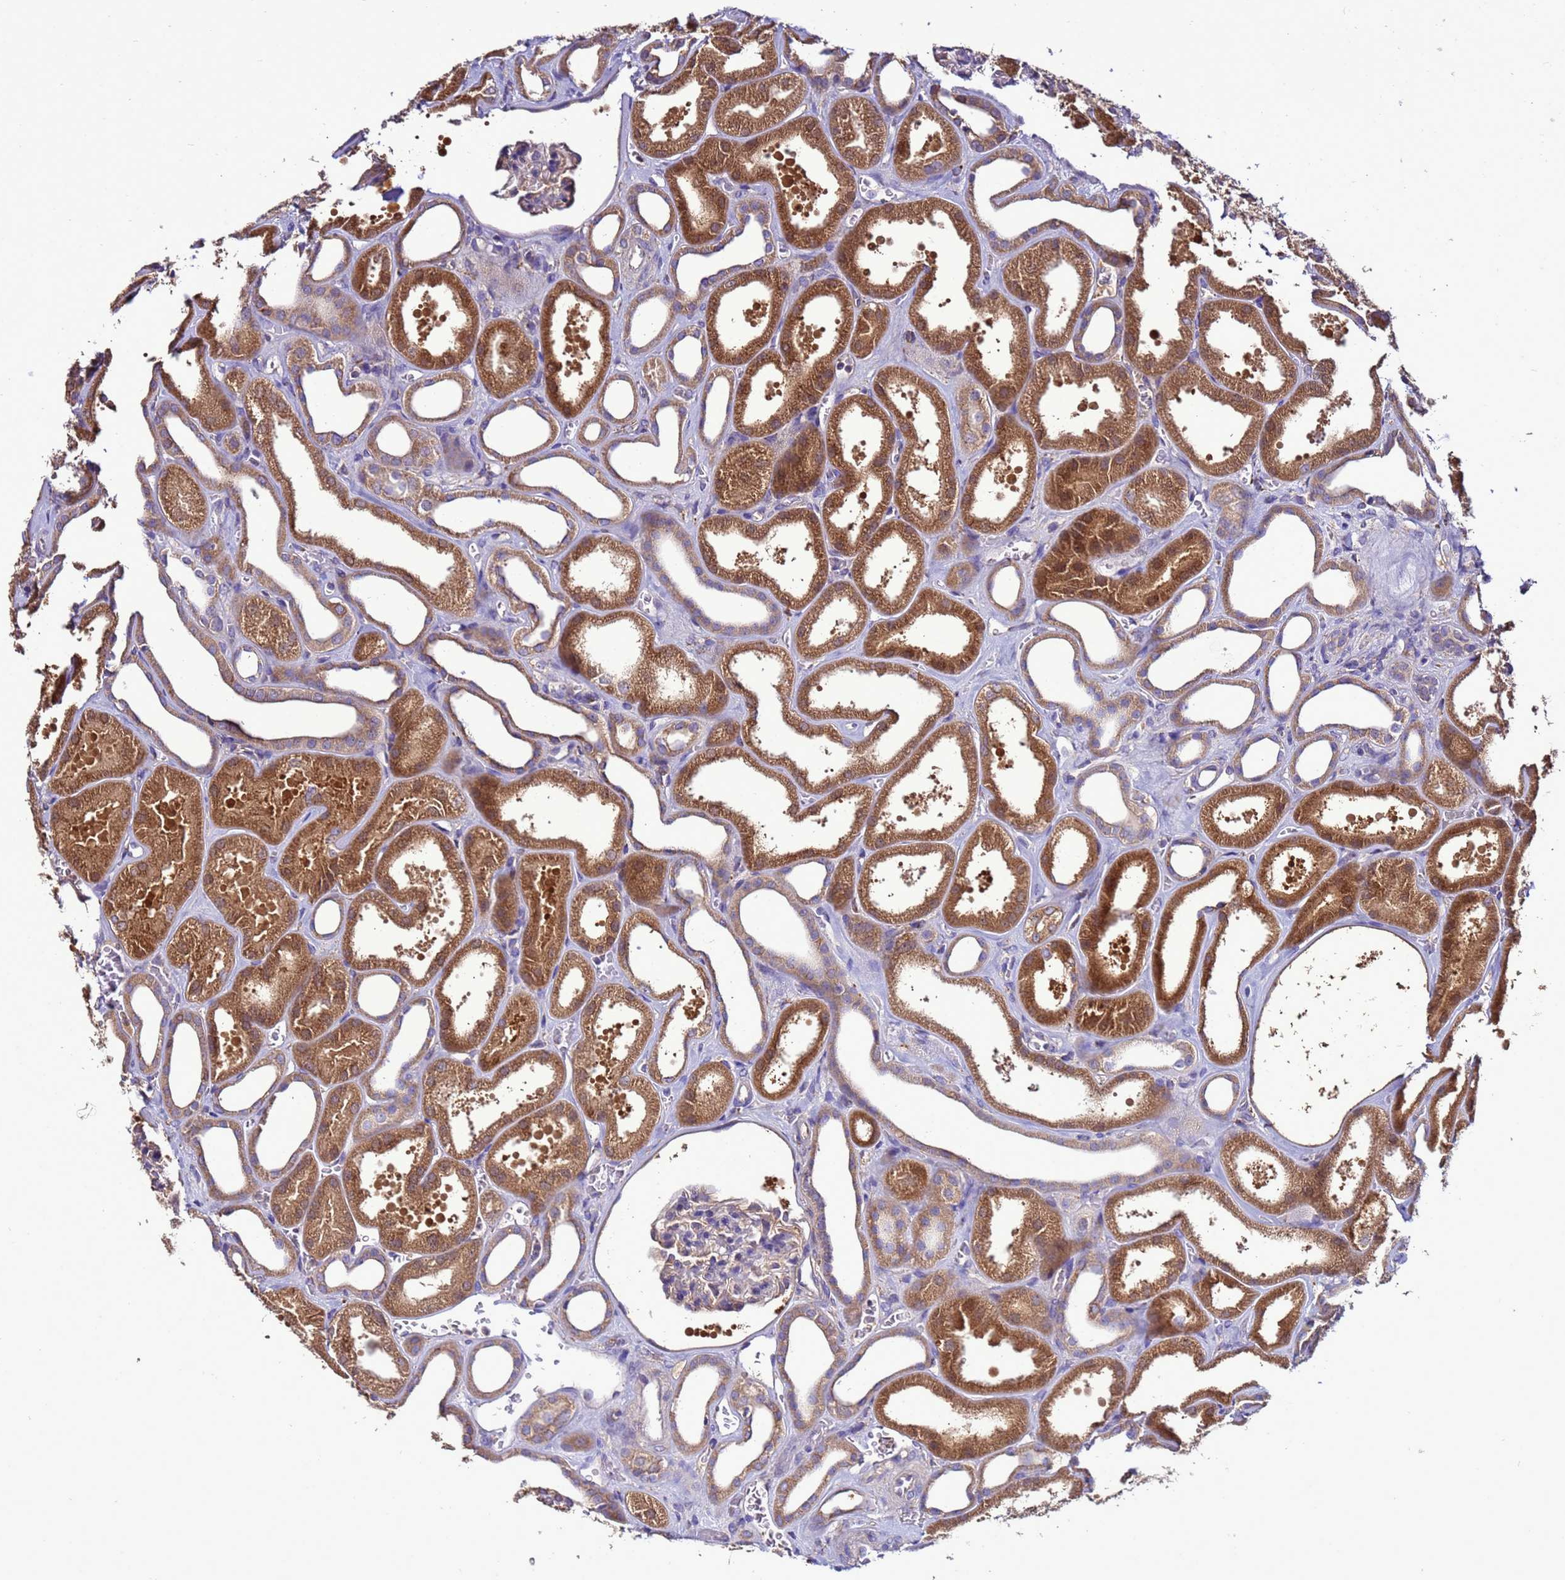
{"staining": {"intensity": "weak", "quantity": "25%-75%", "location": "cytoplasmic/membranous"}, "tissue": "kidney", "cell_type": "Cells in glomeruli", "image_type": "normal", "snomed": [{"axis": "morphology", "description": "Normal tissue, NOS"}, {"axis": "morphology", "description": "Adenocarcinoma, NOS"}, {"axis": "topography", "description": "Kidney"}], "caption": "Immunohistochemistry image of benign kidney: kidney stained using immunohistochemistry reveals low levels of weak protein expression localized specifically in the cytoplasmic/membranous of cells in glomeruli, appearing as a cytoplasmic/membranous brown color.", "gene": "ANTKMT", "patient": {"sex": "female", "age": 68}}